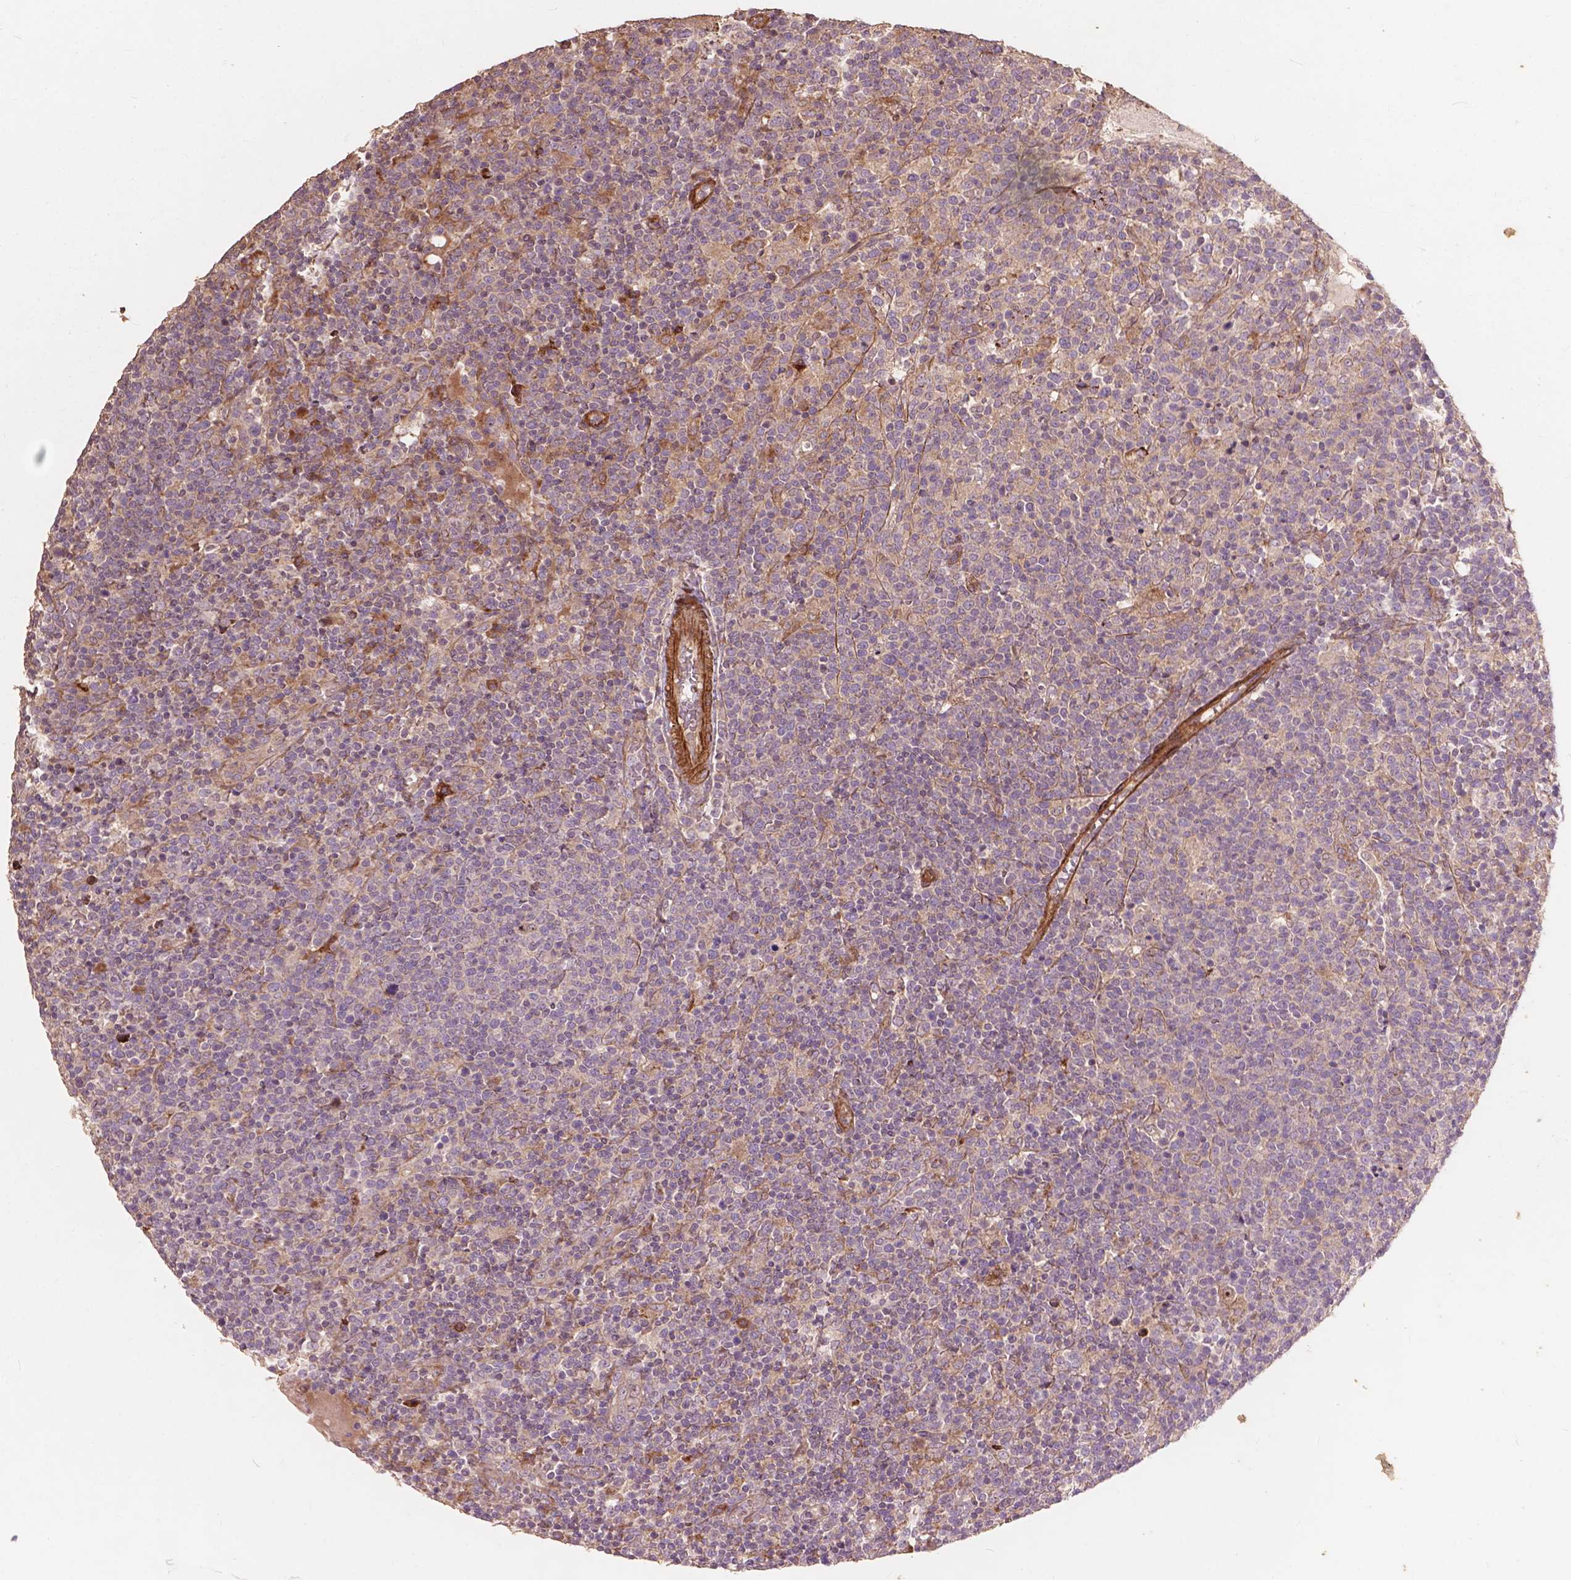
{"staining": {"intensity": "negative", "quantity": "none", "location": "none"}, "tissue": "lymphoma", "cell_type": "Tumor cells", "image_type": "cancer", "snomed": [{"axis": "morphology", "description": "Malignant lymphoma, non-Hodgkin's type, High grade"}, {"axis": "topography", "description": "Lymph node"}], "caption": "The IHC micrograph has no significant staining in tumor cells of high-grade malignant lymphoma, non-Hodgkin's type tissue. (Immunohistochemistry, brightfield microscopy, high magnification).", "gene": "FNIP1", "patient": {"sex": "male", "age": 61}}